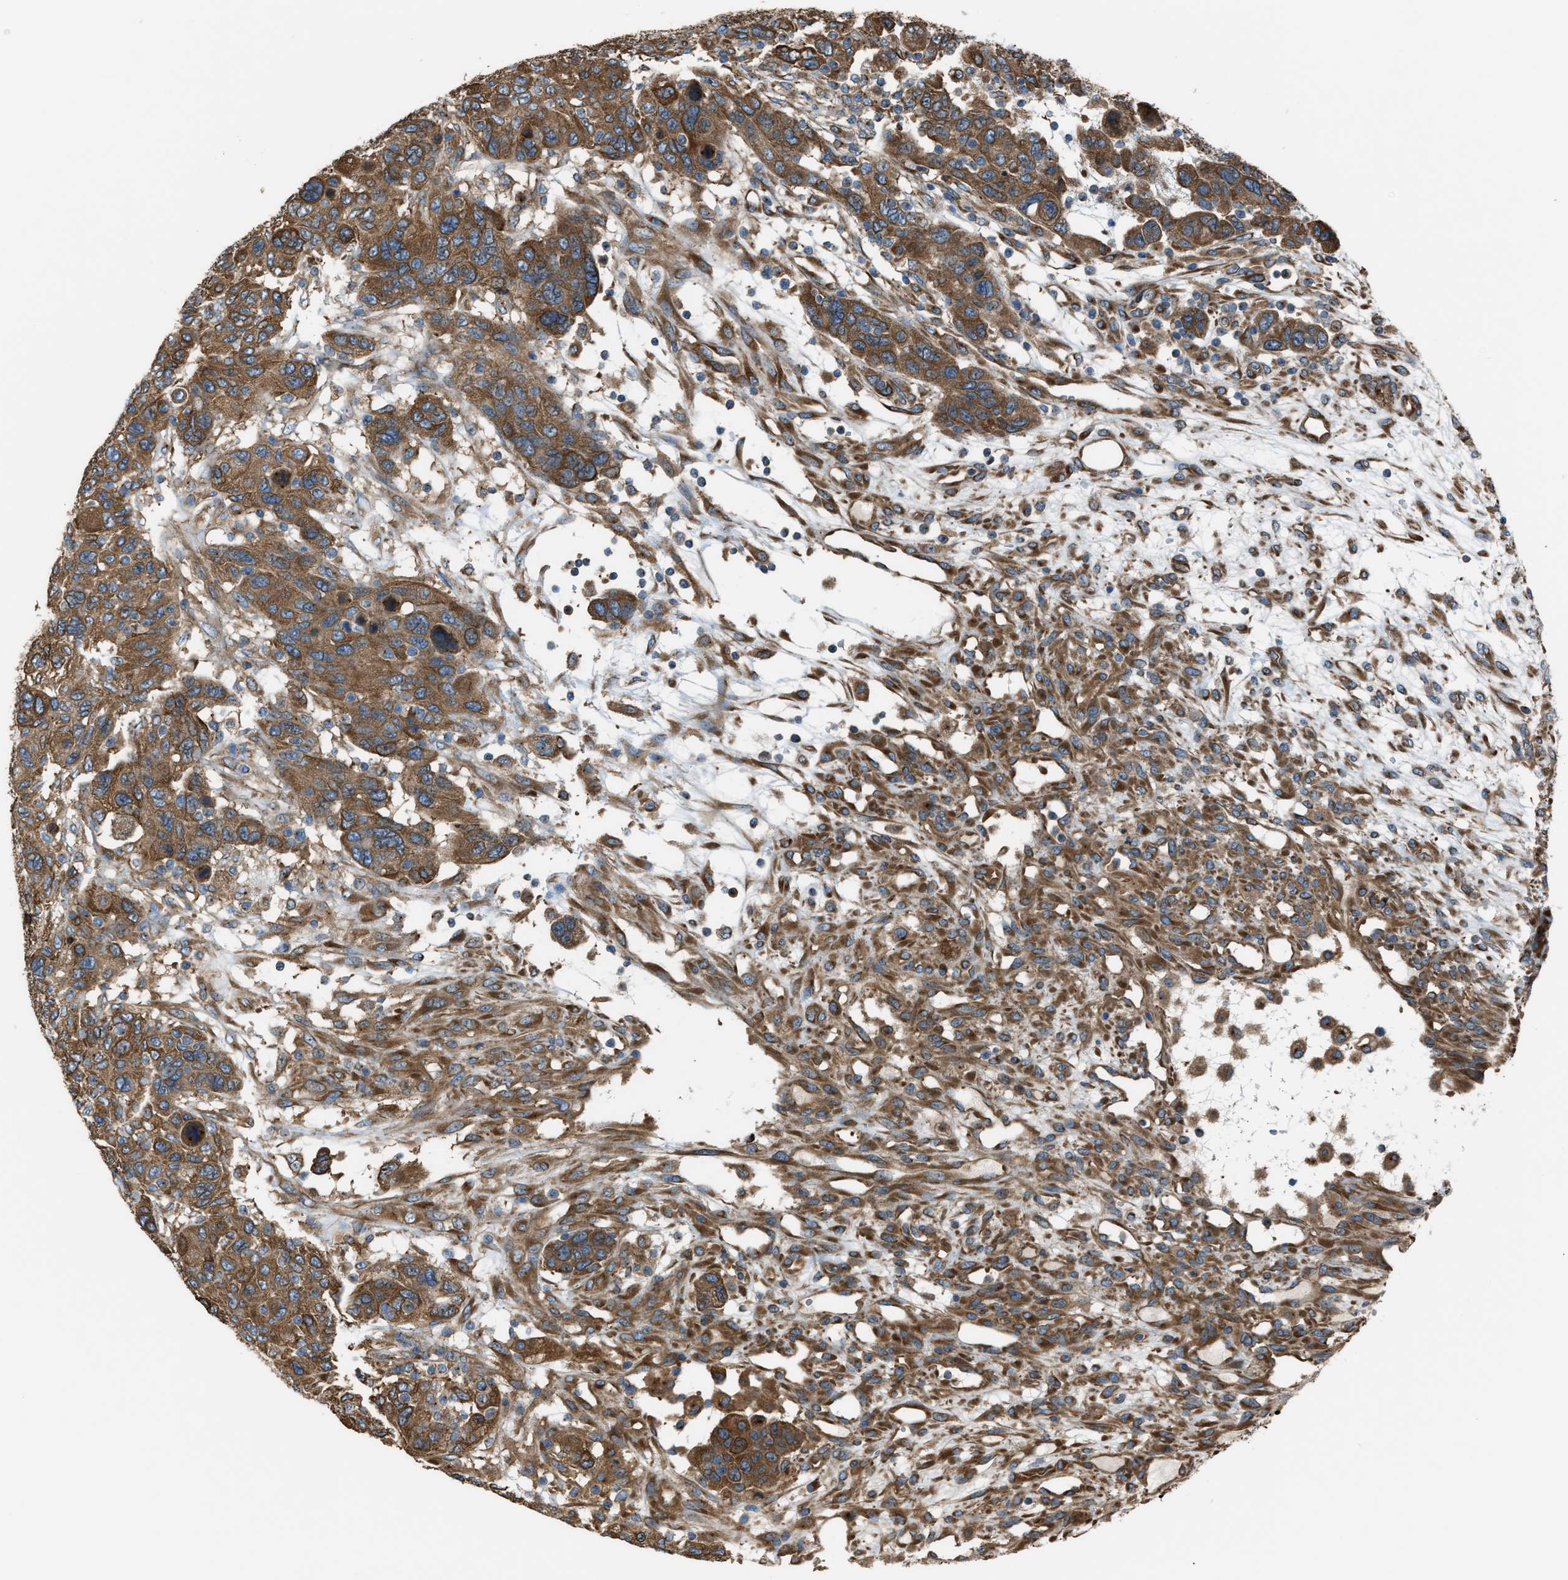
{"staining": {"intensity": "strong", "quantity": ">75%", "location": "cytoplasmic/membranous"}, "tissue": "breast cancer", "cell_type": "Tumor cells", "image_type": "cancer", "snomed": [{"axis": "morphology", "description": "Duct carcinoma"}, {"axis": "topography", "description": "Breast"}], "caption": "High-power microscopy captured an immunohistochemistry (IHC) histopathology image of breast cancer (intraductal carcinoma), revealing strong cytoplasmic/membranous staining in approximately >75% of tumor cells.", "gene": "TRPC1", "patient": {"sex": "female", "age": 37}}